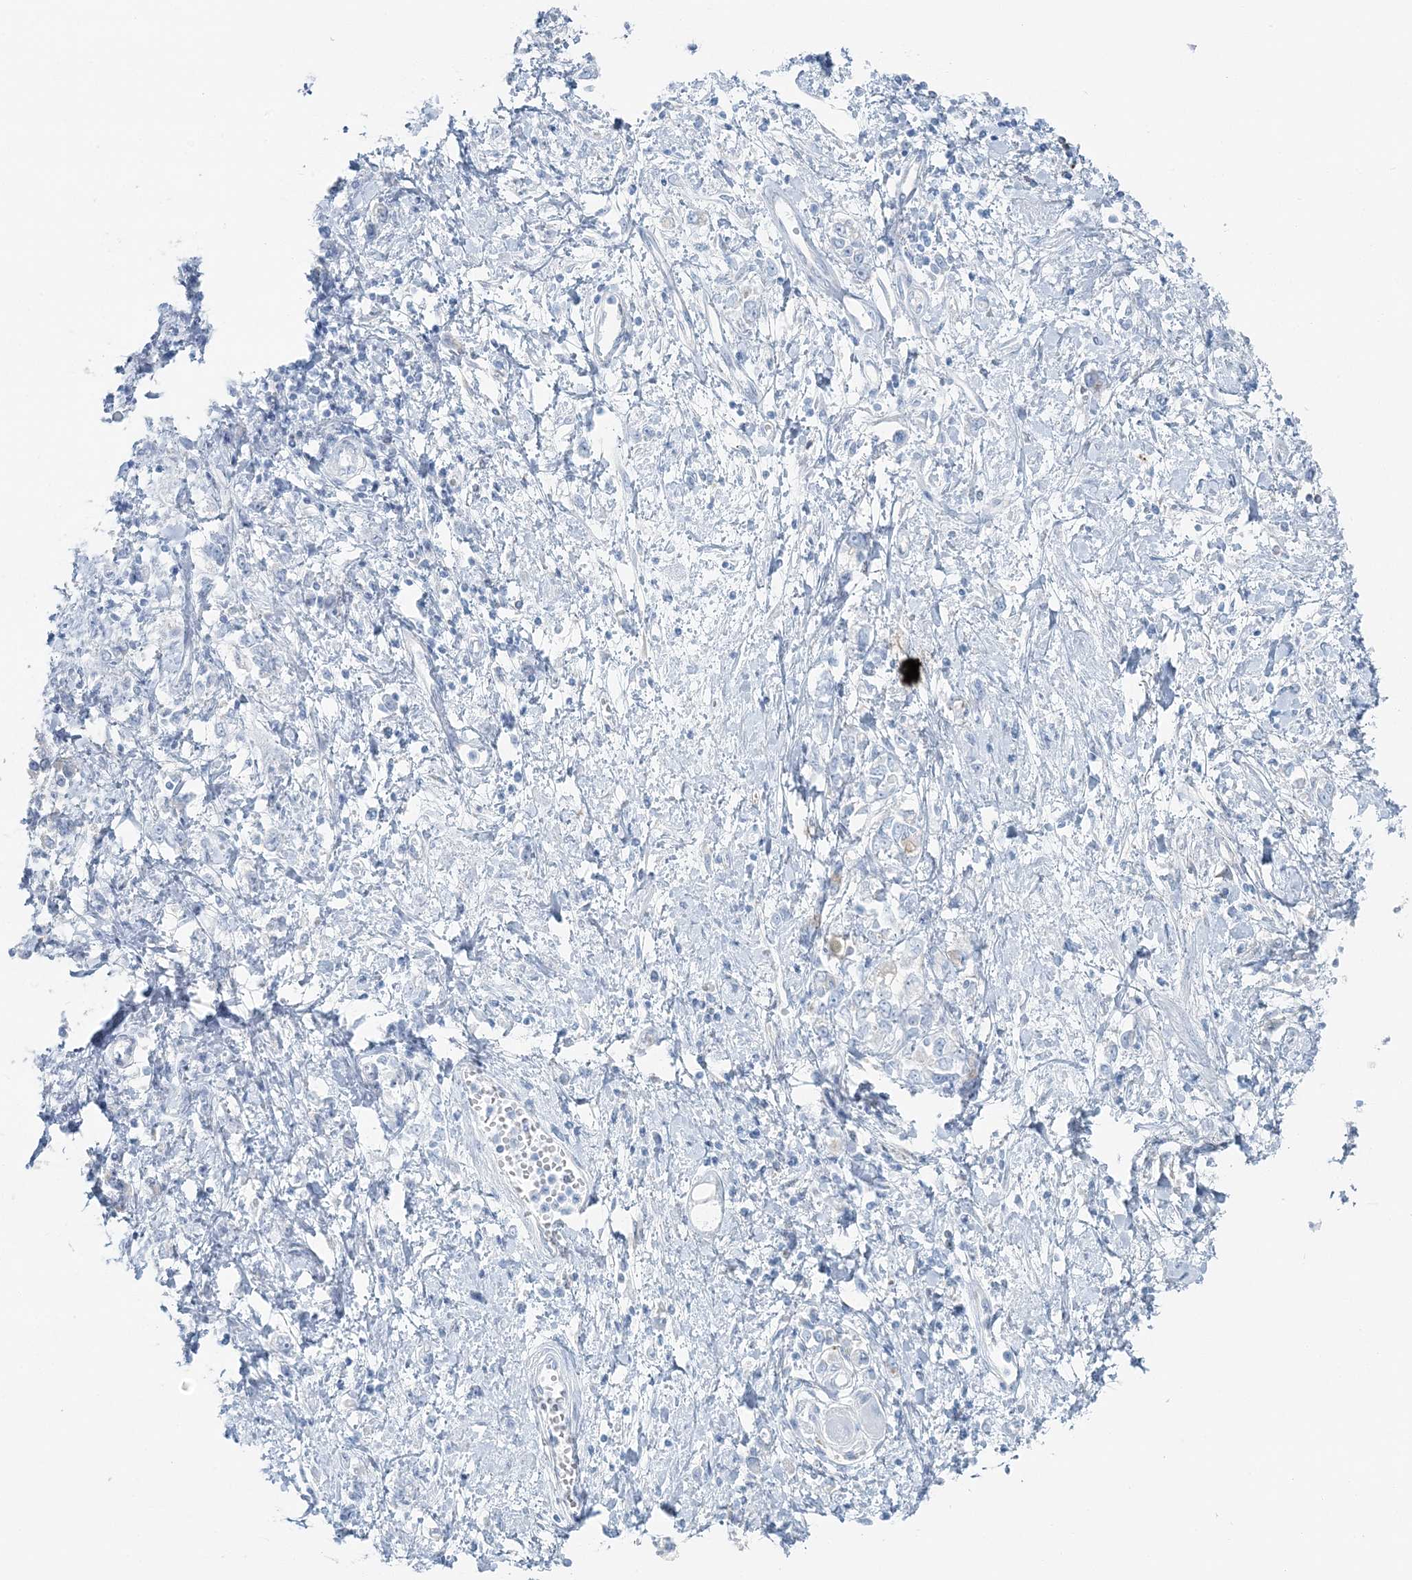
{"staining": {"intensity": "negative", "quantity": "none", "location": "none"}, "tissue": "stomach cancer", "cell_type": "Tumor cells", "image_type": "cancer", "snomed": [{"axis": "morphology", "description": "Adenocarcinoma, NOS"}, {"axis": "topography", "description": "Stomach"}], "caption": "Stomach cancer (adenocarcinoma) was stained to show a protein in brown. There is no significant staining in tumor cells.", "gene": "SNX2", "patient": {"sex": "female", "age": 76}}